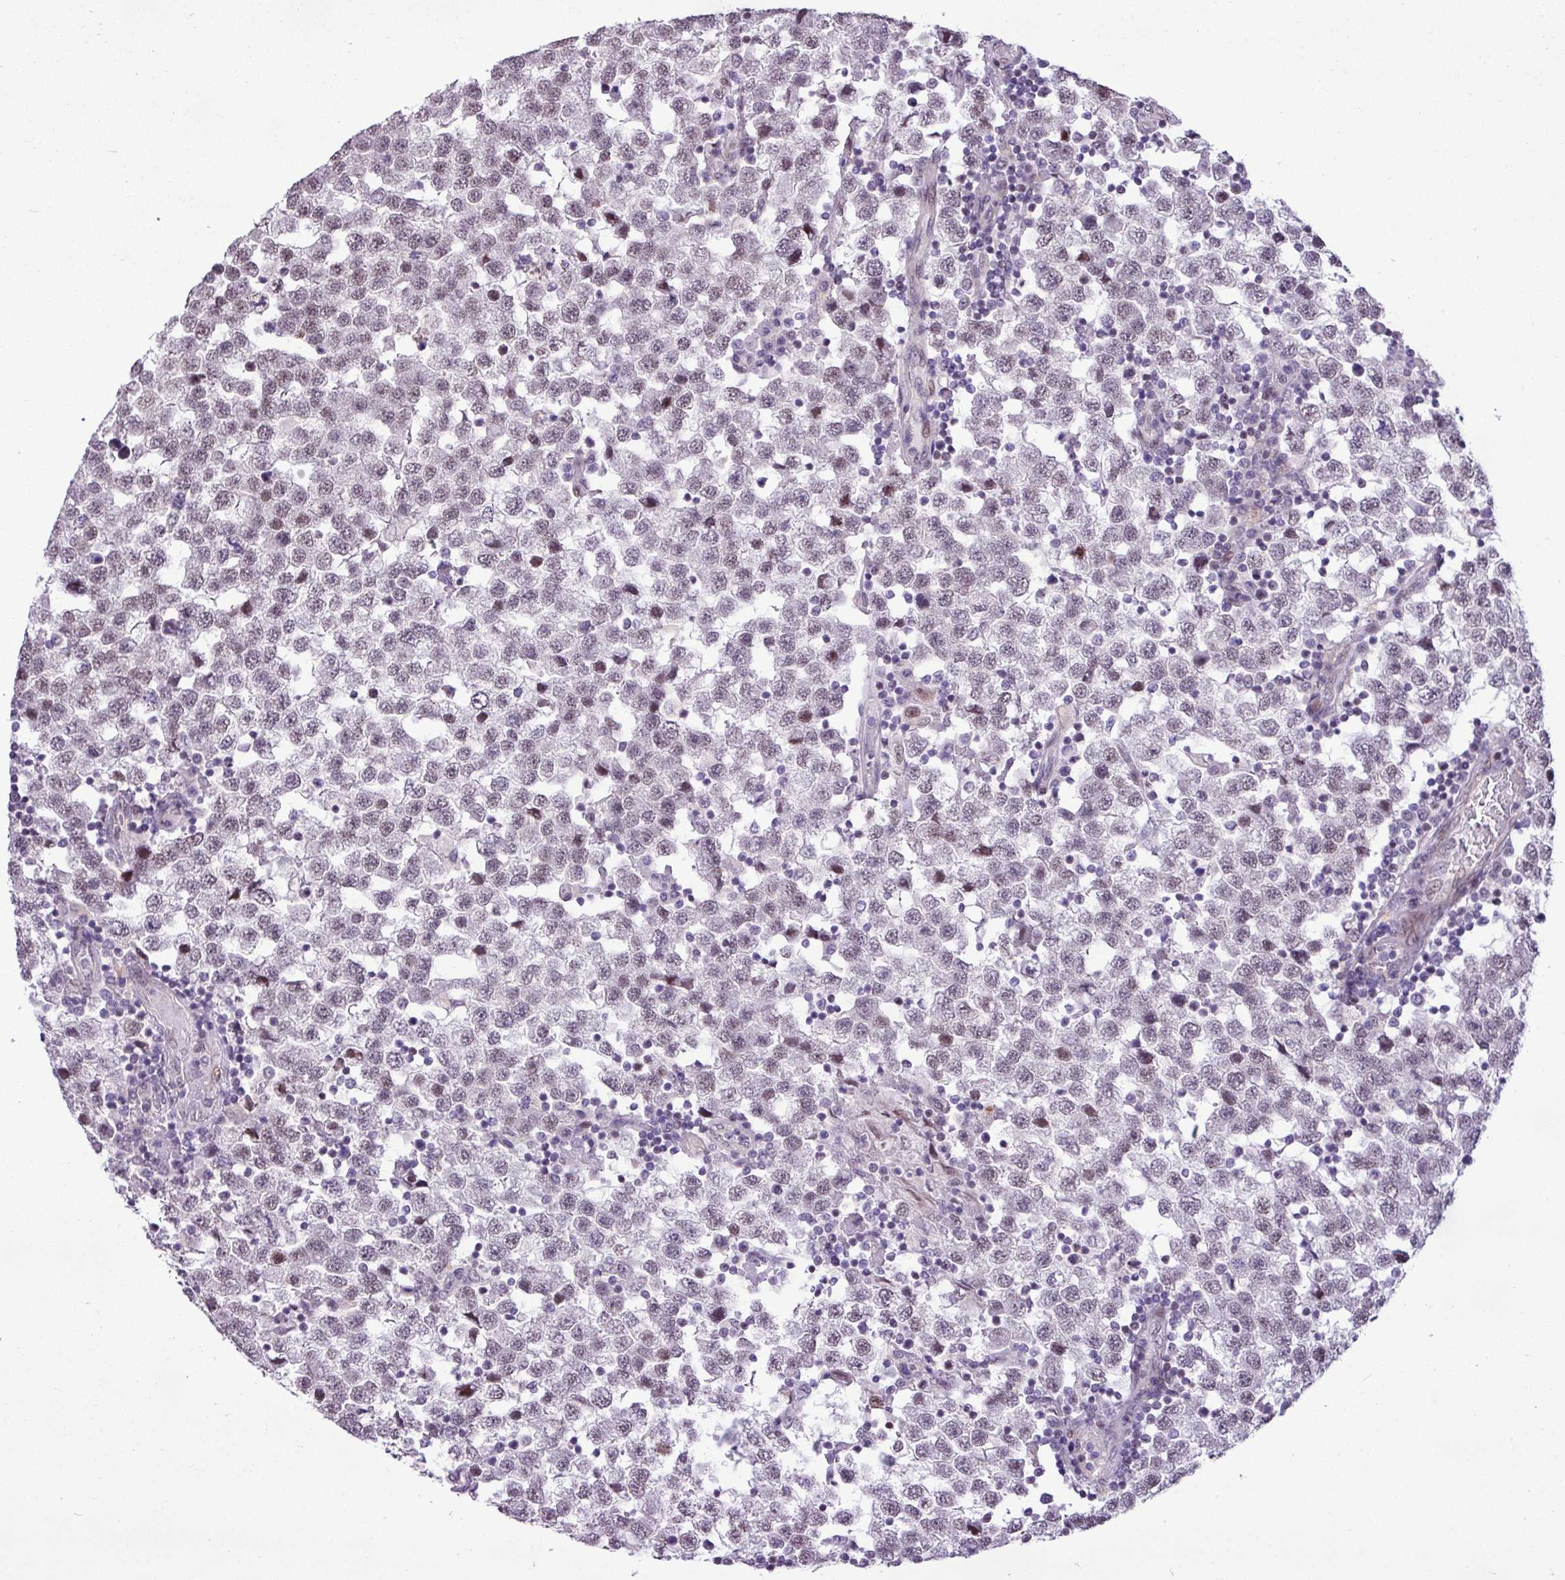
{"staining": {"intensity": "weak", "quantity": "25%-75%", "location": "nuclear"}, "tissue": "testis cancer", "cell_type": "Tumor cells", "image_type": "cancer", "snomed": [{"axis": "morphology", "description": "Seminoma, NOS"}, {"axis": "topography", "description": "Testis"}], "caption": "DAB immunohistochemical staining of human testis cancer displays weak nuclear protein positivity in approximately 25%-75% of tumor cells. (IHC, brightfield microscopy, high magnification).", "gene": "ZNF354A", "patient": {"sex": "male", "age": 34}}